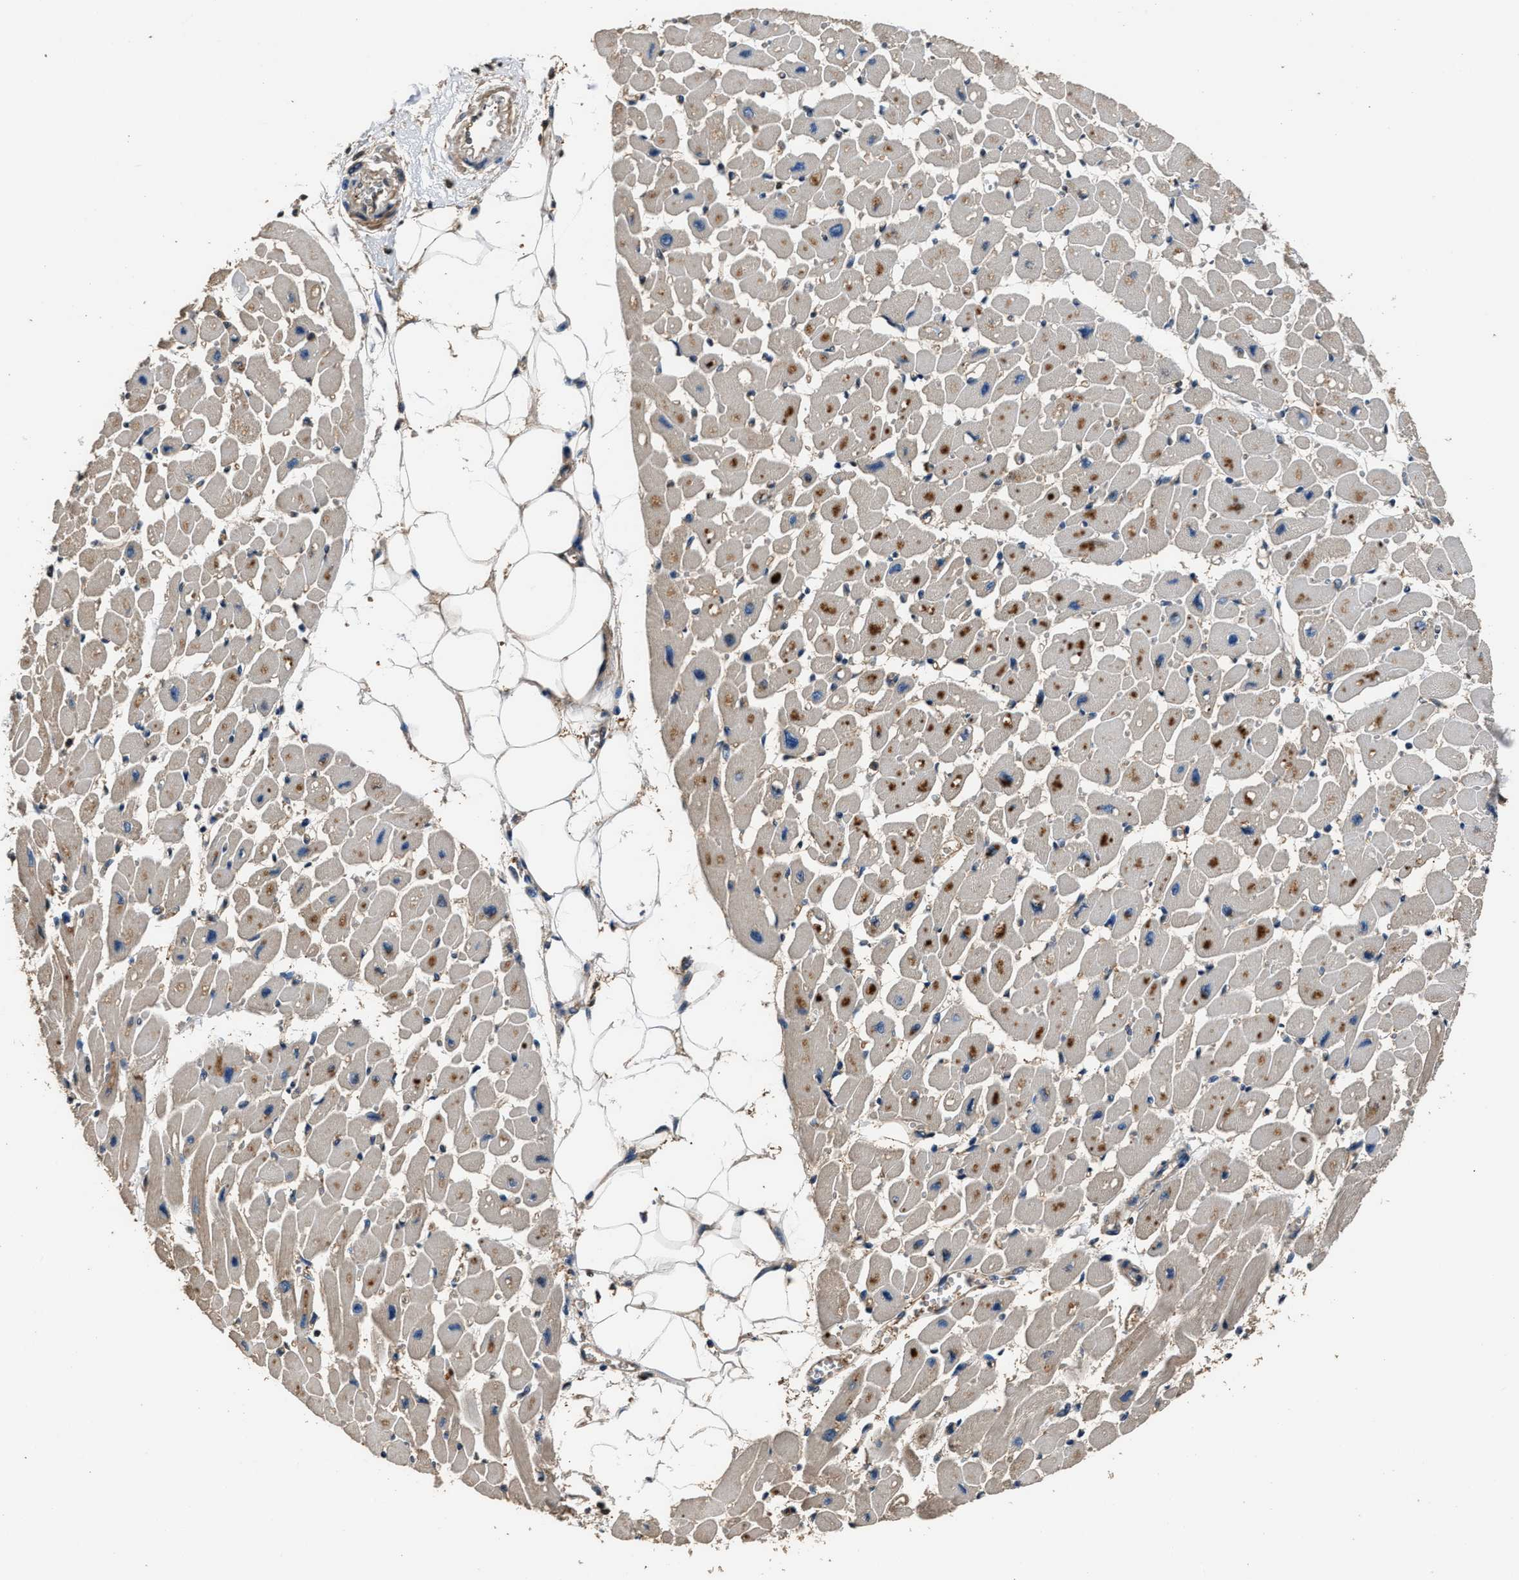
{"staining": {"intensity": "moderate", "quantity": "25%-75%", "location": "cytoplasmic/membranous"}, "tissue": "heart muscle", "cell_type": "Cardiomyocytes", "image_type": "normal", "snomed": [{"axis": "morphology", "description": "Normal tissue, NOS"}, {"axis": "topography", "description": "Heart"}], "caption": "Unremarkable heart muscle displays moderate cytoplasmic/membranous expression in approximately 25%-75% of cardiomyocytes.", "gene": "GSTP1", "patient": {"sex": "female", "age": 54}}